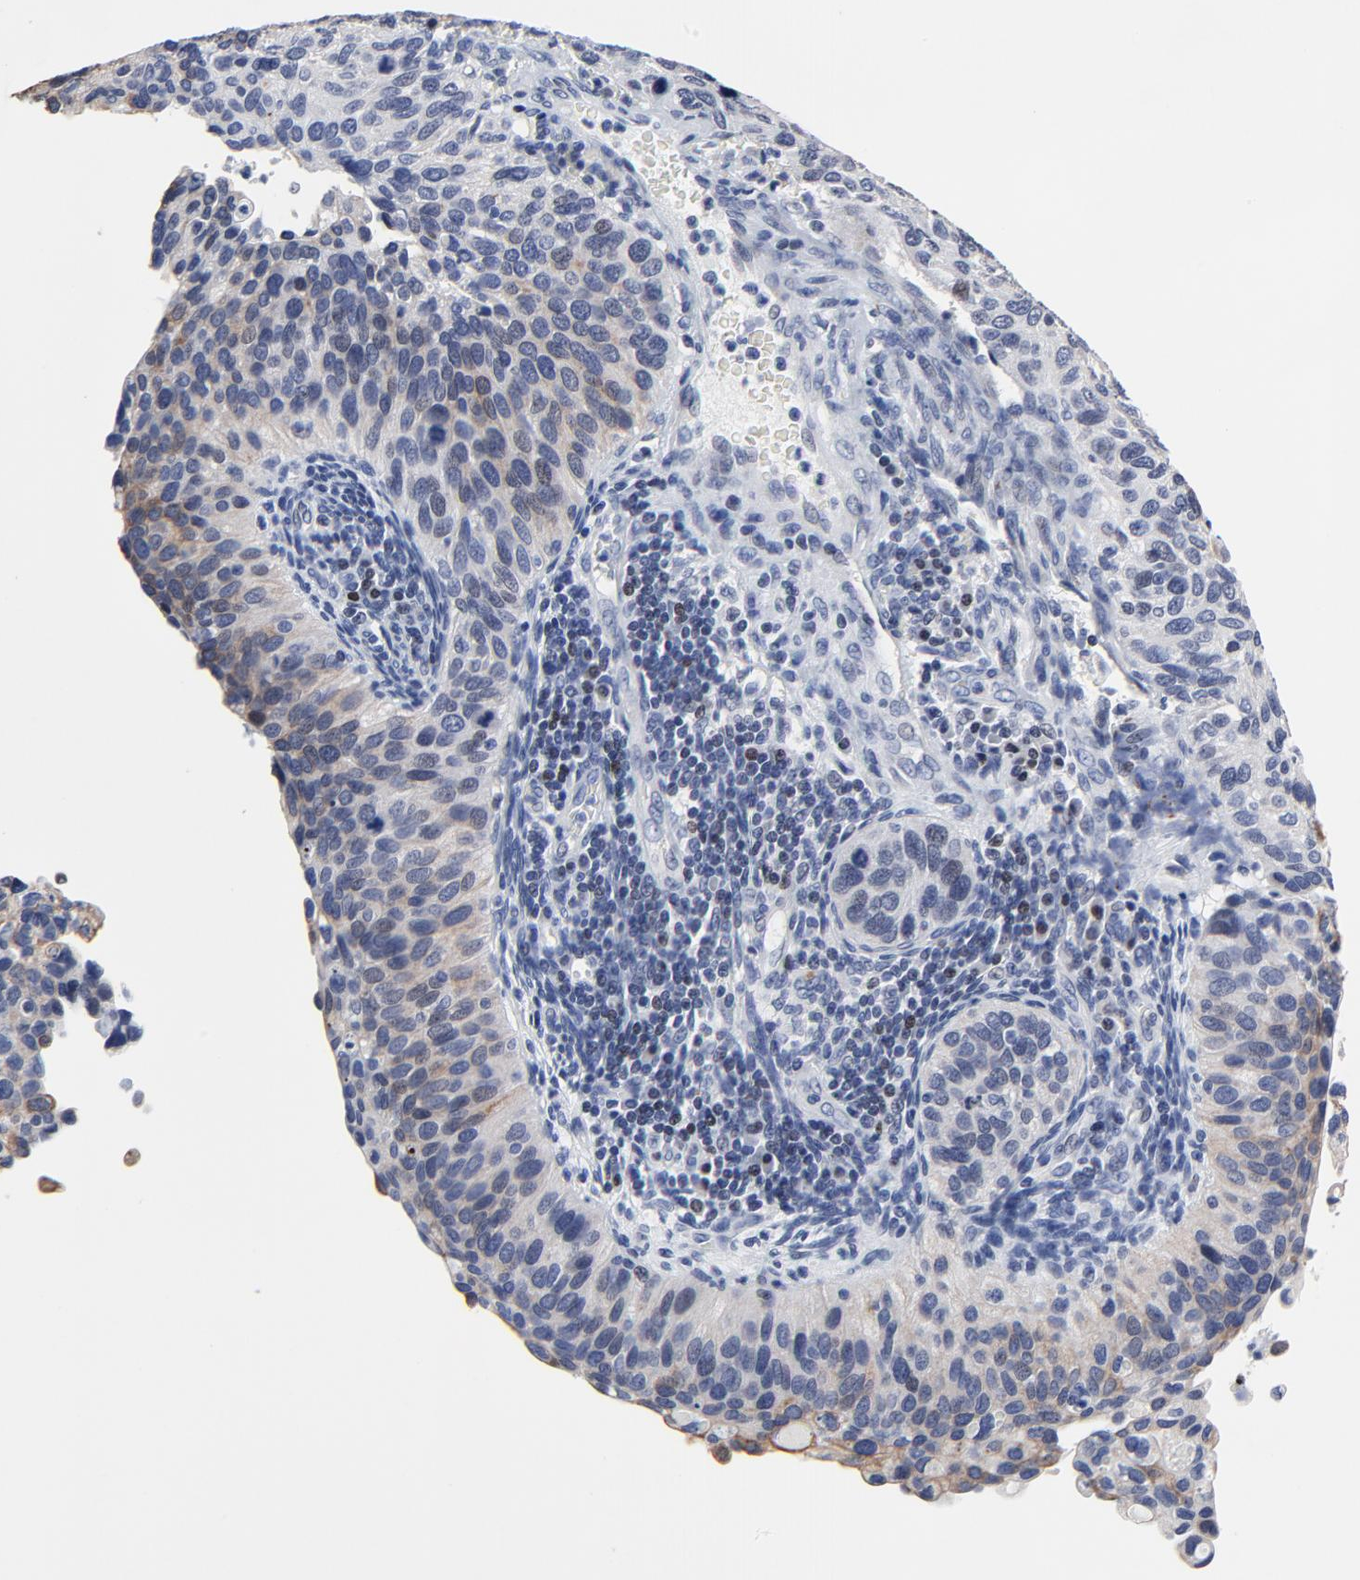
{"staining": {"intensity": "weak", "quantity": "<25%", "location": "nuclear"}, "tissue": "cervical cancer", "cell_type": "Tumor cells", "image_type": "cancer", "snomed": [{"axis": "morphology", "description": "Adenocarcinoma, NOS"}, {"axis": "topography", "description": "Cervix"}], "caption": "Histopathology image shows no protein staining in tumor cells of cervical cancer (adenocarcinoma) tissue.", "gene": "LNX1", "patient": {"sex": "female", "age": 29}}